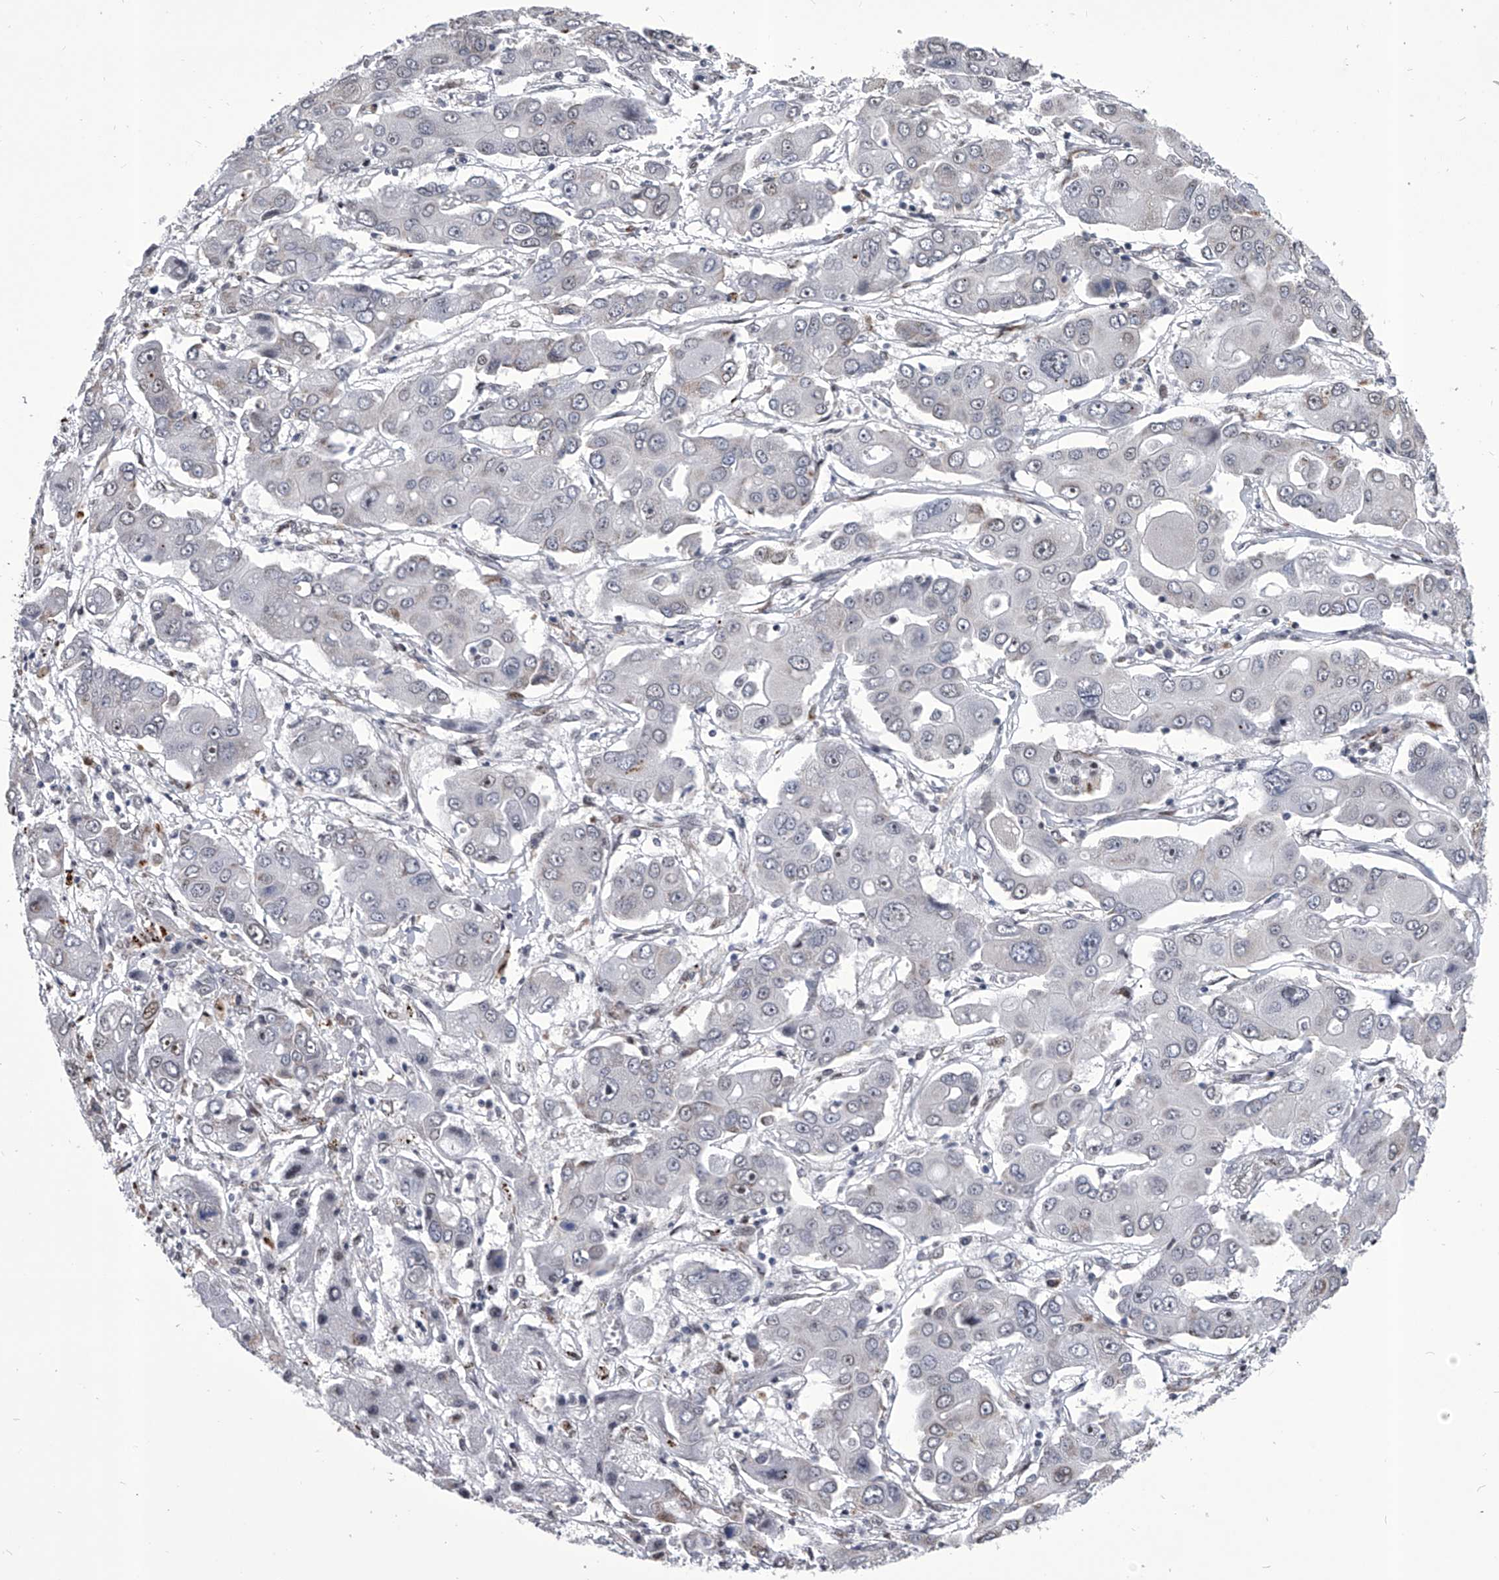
{"staining": {"intensity": "negative", "quantity": "none", "location": "none"}, "tissue": "liver cancer", "cell_type": "Tumor cells", "image_type": "cancer", "snomed": [{"axis": "morphology", "description": "Cholangiocarcinoma"}, {"axis": "topography", "description": "Liver"}], "caption": "DAB immunohistochemical staining of human liver cancer (cholangiocarcinoma) shows no significant positivity in tumor cells.", "gene": "CMTR1", "patient": {"sex": "male", "age": 67}}